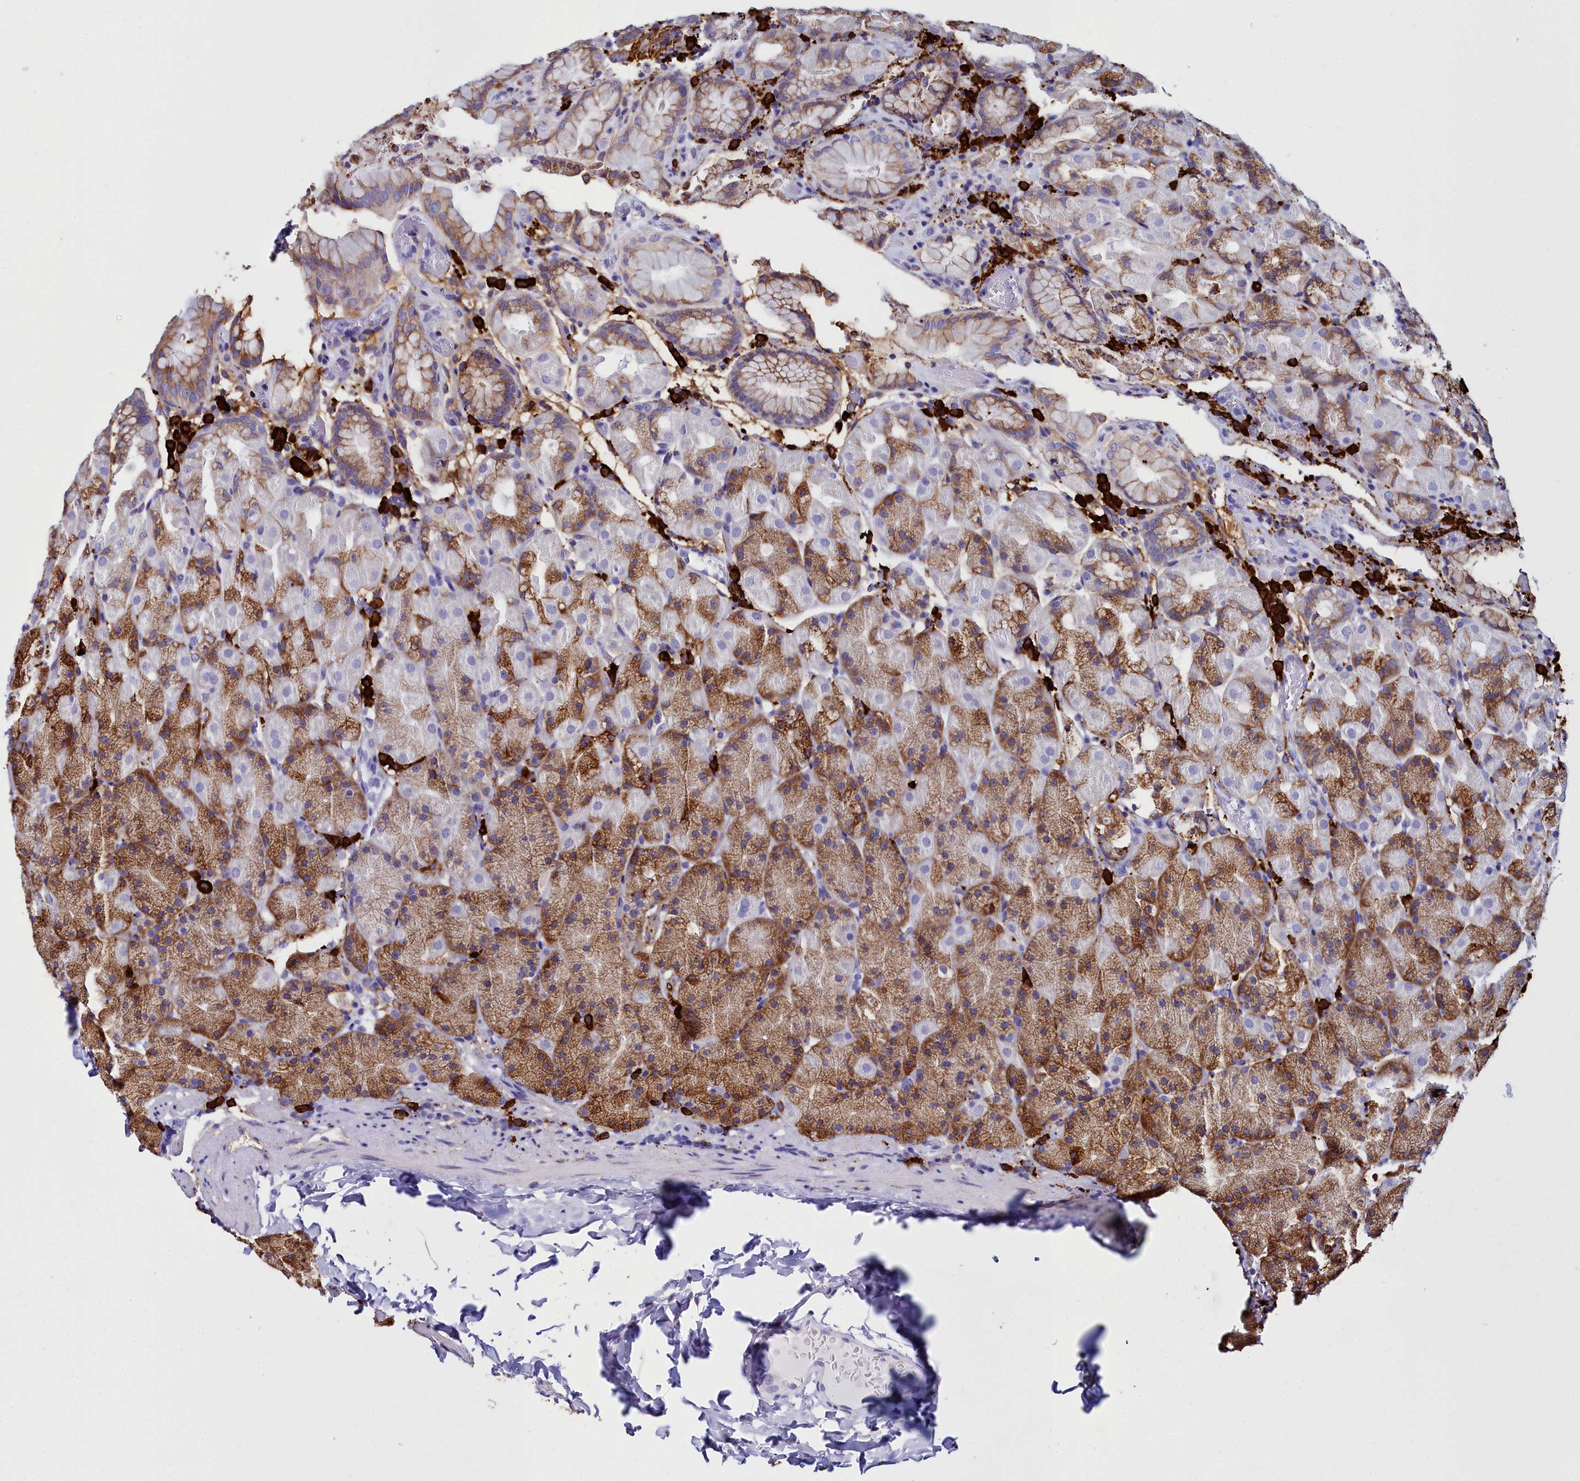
{"staining": {"intensity": "moderate", "quantity": ">75%", "location": "cytoplasmic/membranous"}, "tissue": "stomach", "cell_type": "Glandular cells", "image_type": "normal", "snomed": [{"axis": "morphology", "description": "Normal tissue, NOS"}, {"axis": "topography", "description": "Stomach, upper"}, {"axis": "topography", "description": "Stomach, lower"}], "caption": "High-magnification brightfield microscopy of unremarkable stomach stained with DAB (3,3'-diaminobenzidine) (brown) and counterstained with hematoxylin (blue). glandular cells exhibit moderate cytoplasmic/membranous expression is appreciated in about>75% of cells. (brown staining indicates protein expression, while blue staining denotes nuclei).", "gene": "TXNDC5", "patient": {"sex": "male", "age": 67}}